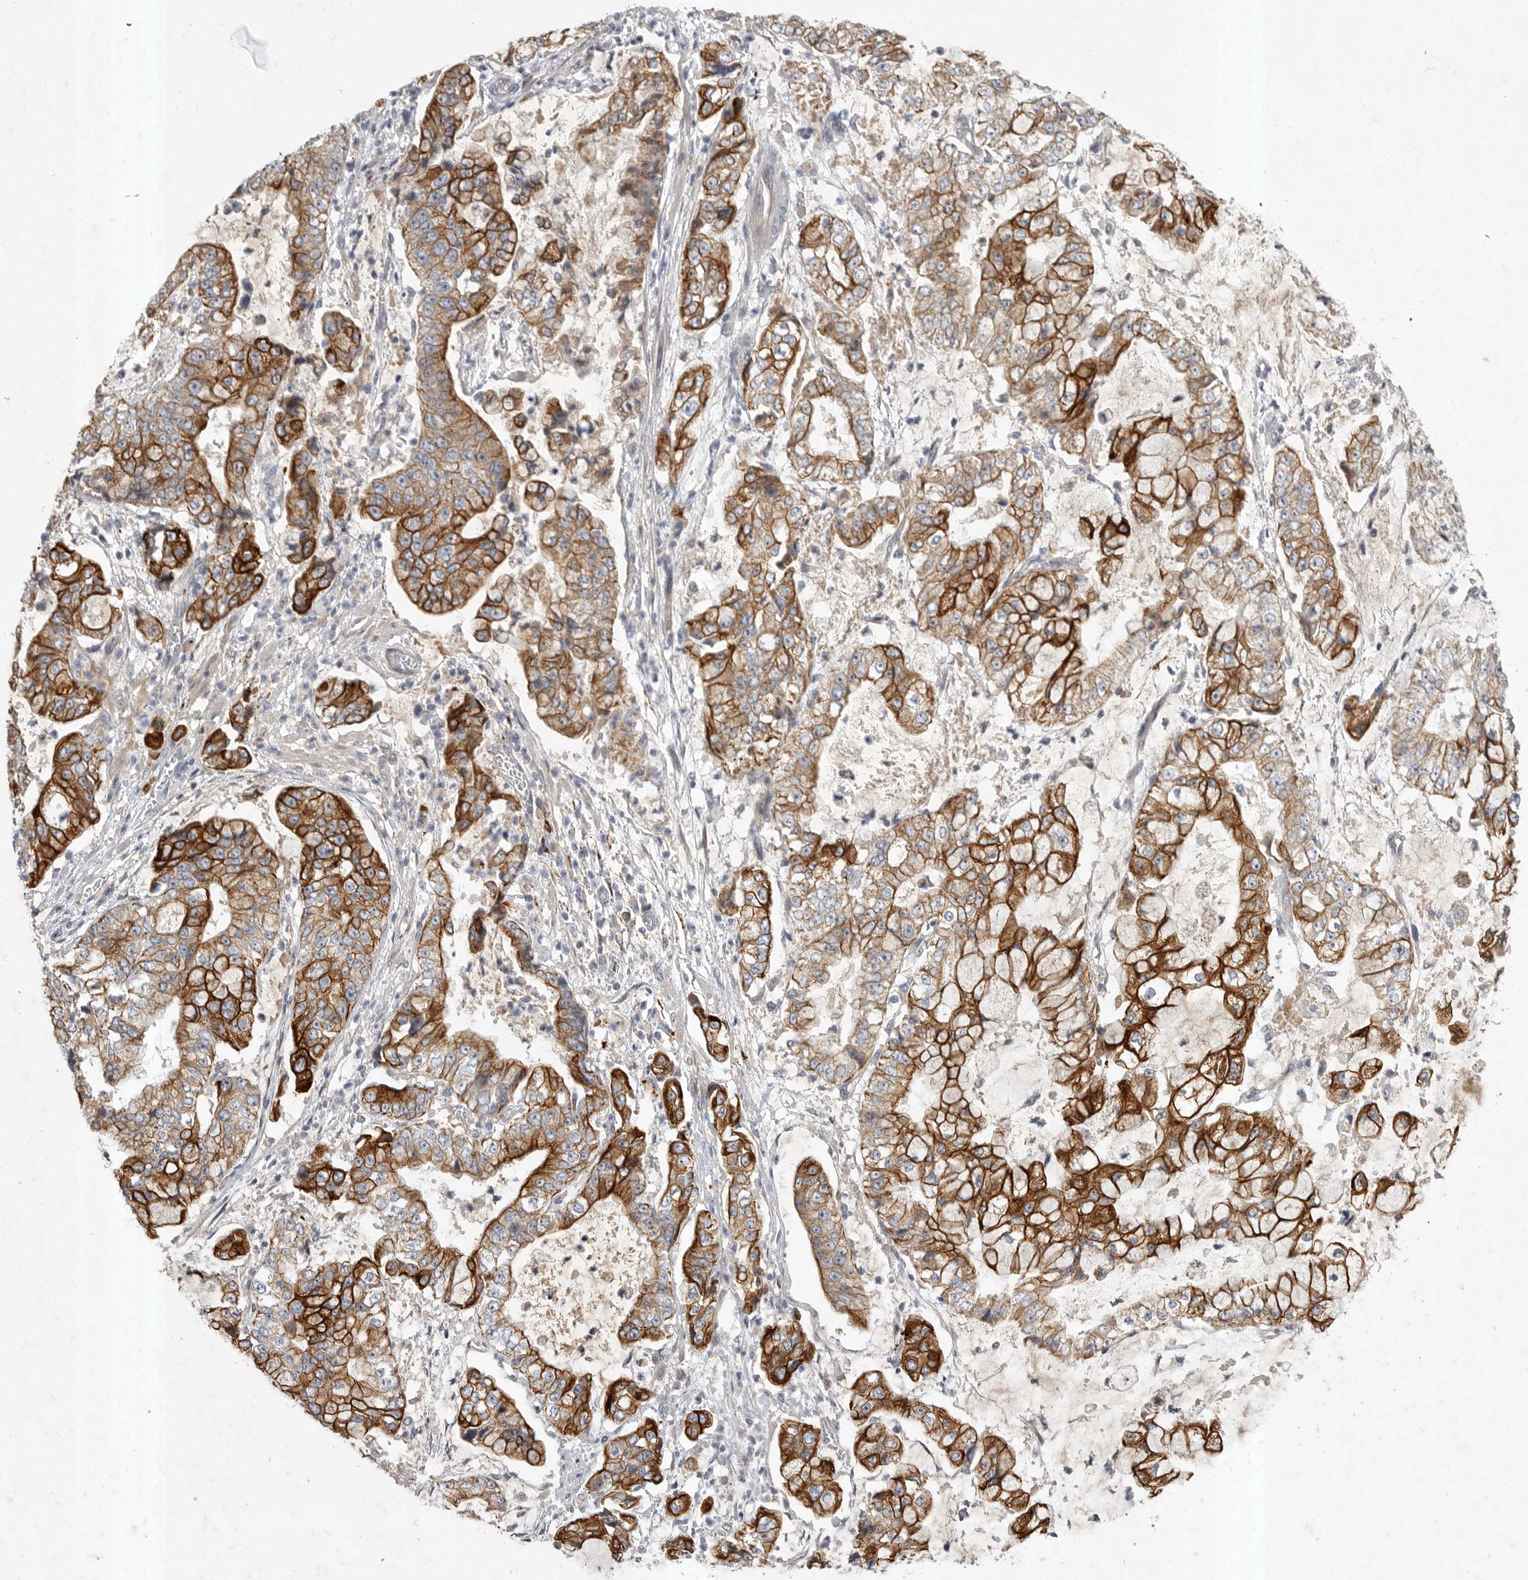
{"staining": {"intensity": "strong", "quantity": "25%-75%", "location": "cytoplasmic/membranous"}, "tissue": "stomach cancer", "cell_type": "Tumor cells", "image_type": "cancer", "snomed": [{"axis": "morphology", "description": "Adenocarcinoma, NOS"}, {"axis": "topography", "description": "Stomach"}], "caption": "Strong cytoplasmic/membranous protein positivity is present in about 25%-75% of tumor cells in adenocarcinoma (stomach).", "gene": "DHDDS", "patient": {"sex": "male", "age": 76}}